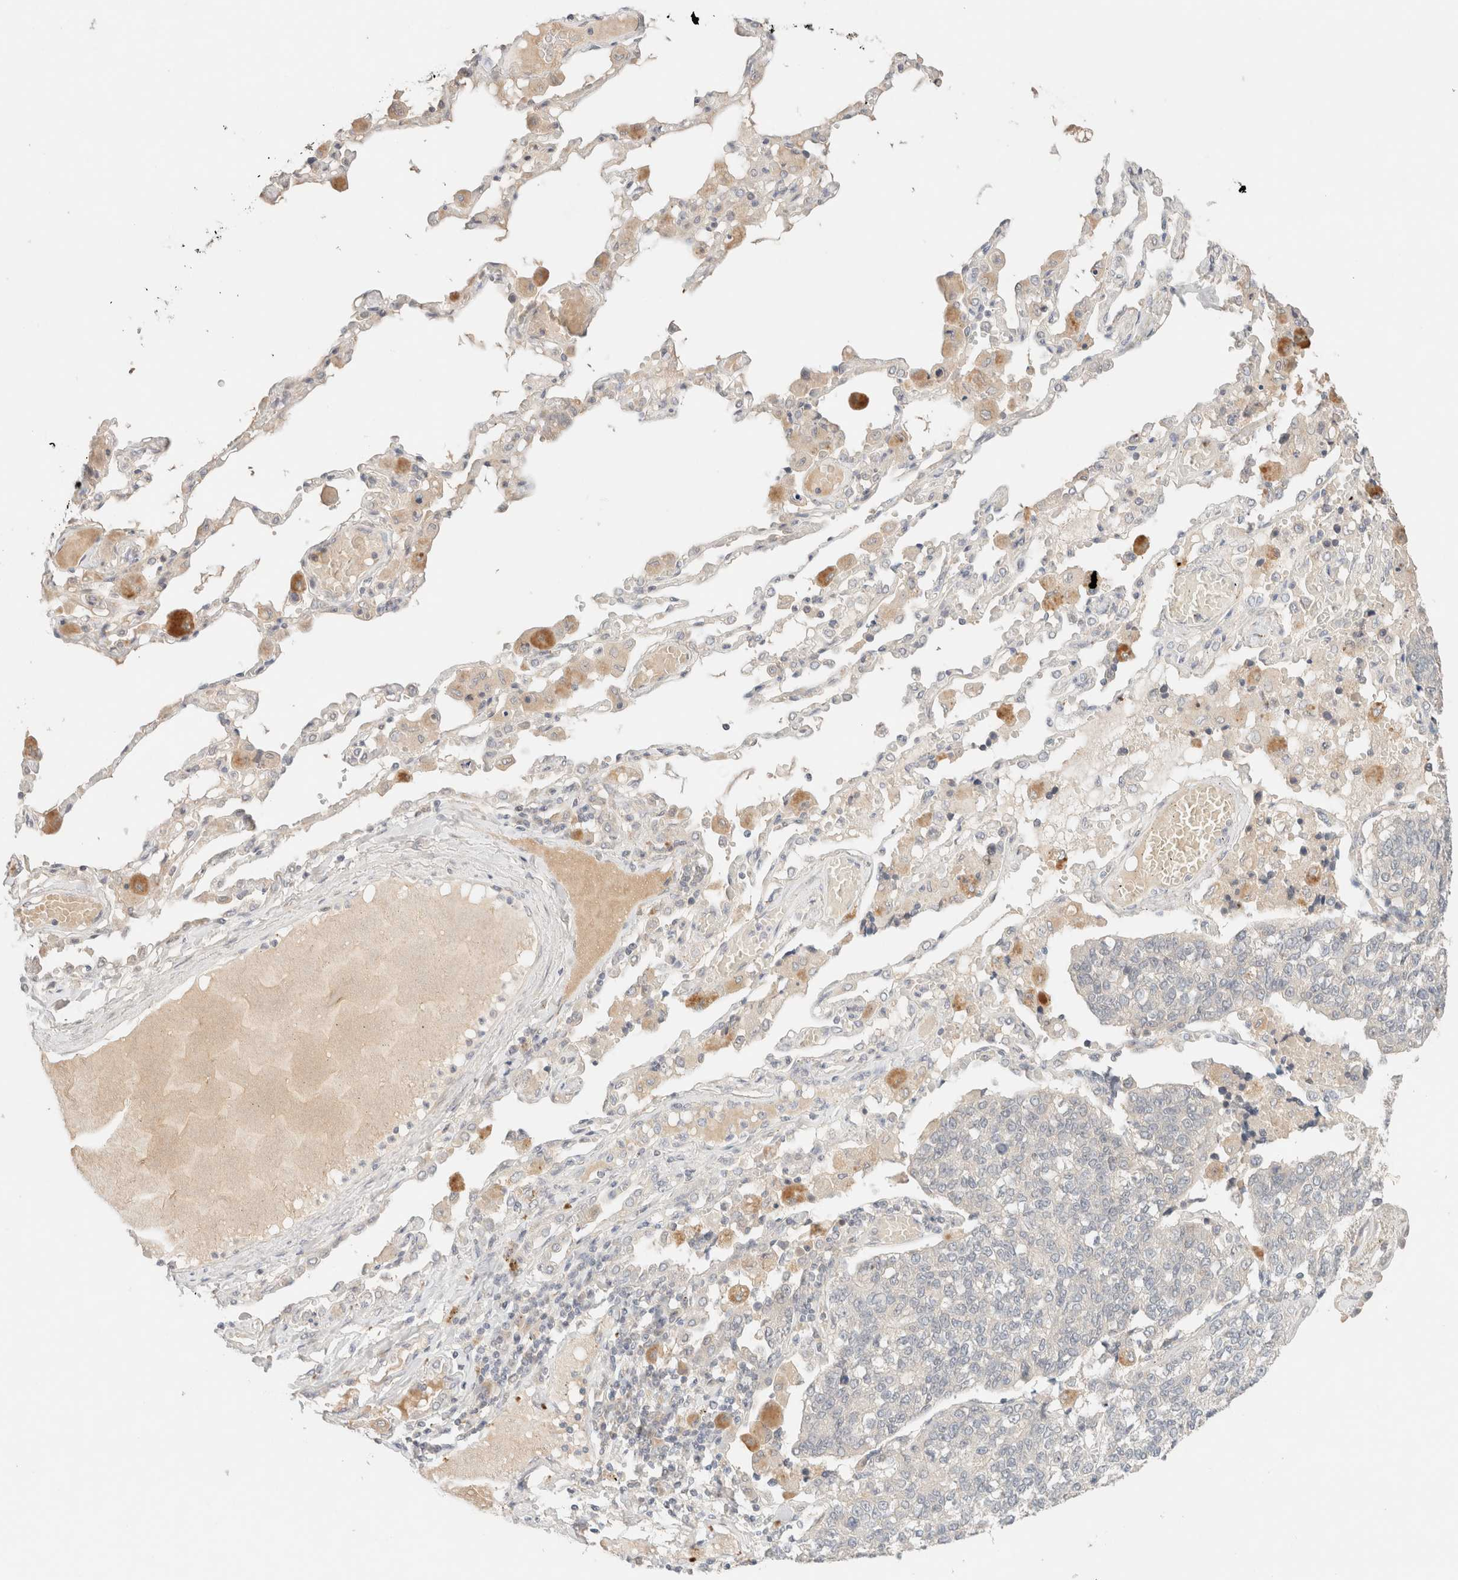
{"staining": {"intensity": "negative", "quantity": "none", "location": "none"}, "tissue": "lung cancer", "cell_type": "Tumor cells", "image_type": "cancer", "snomed": [{"axis": "morphology", "description": "Adenocarcinoma, NOS"}, {"axis": "topography", "description": "Lung"}], "caption": "An immunohistochemistry image of adenocarcinoma (lung) is shown. There is no staining in tumor cells of adenocarcinoma (lung).", "gene": "SARM1", "patient": {"sex": "male", "age": 49}}